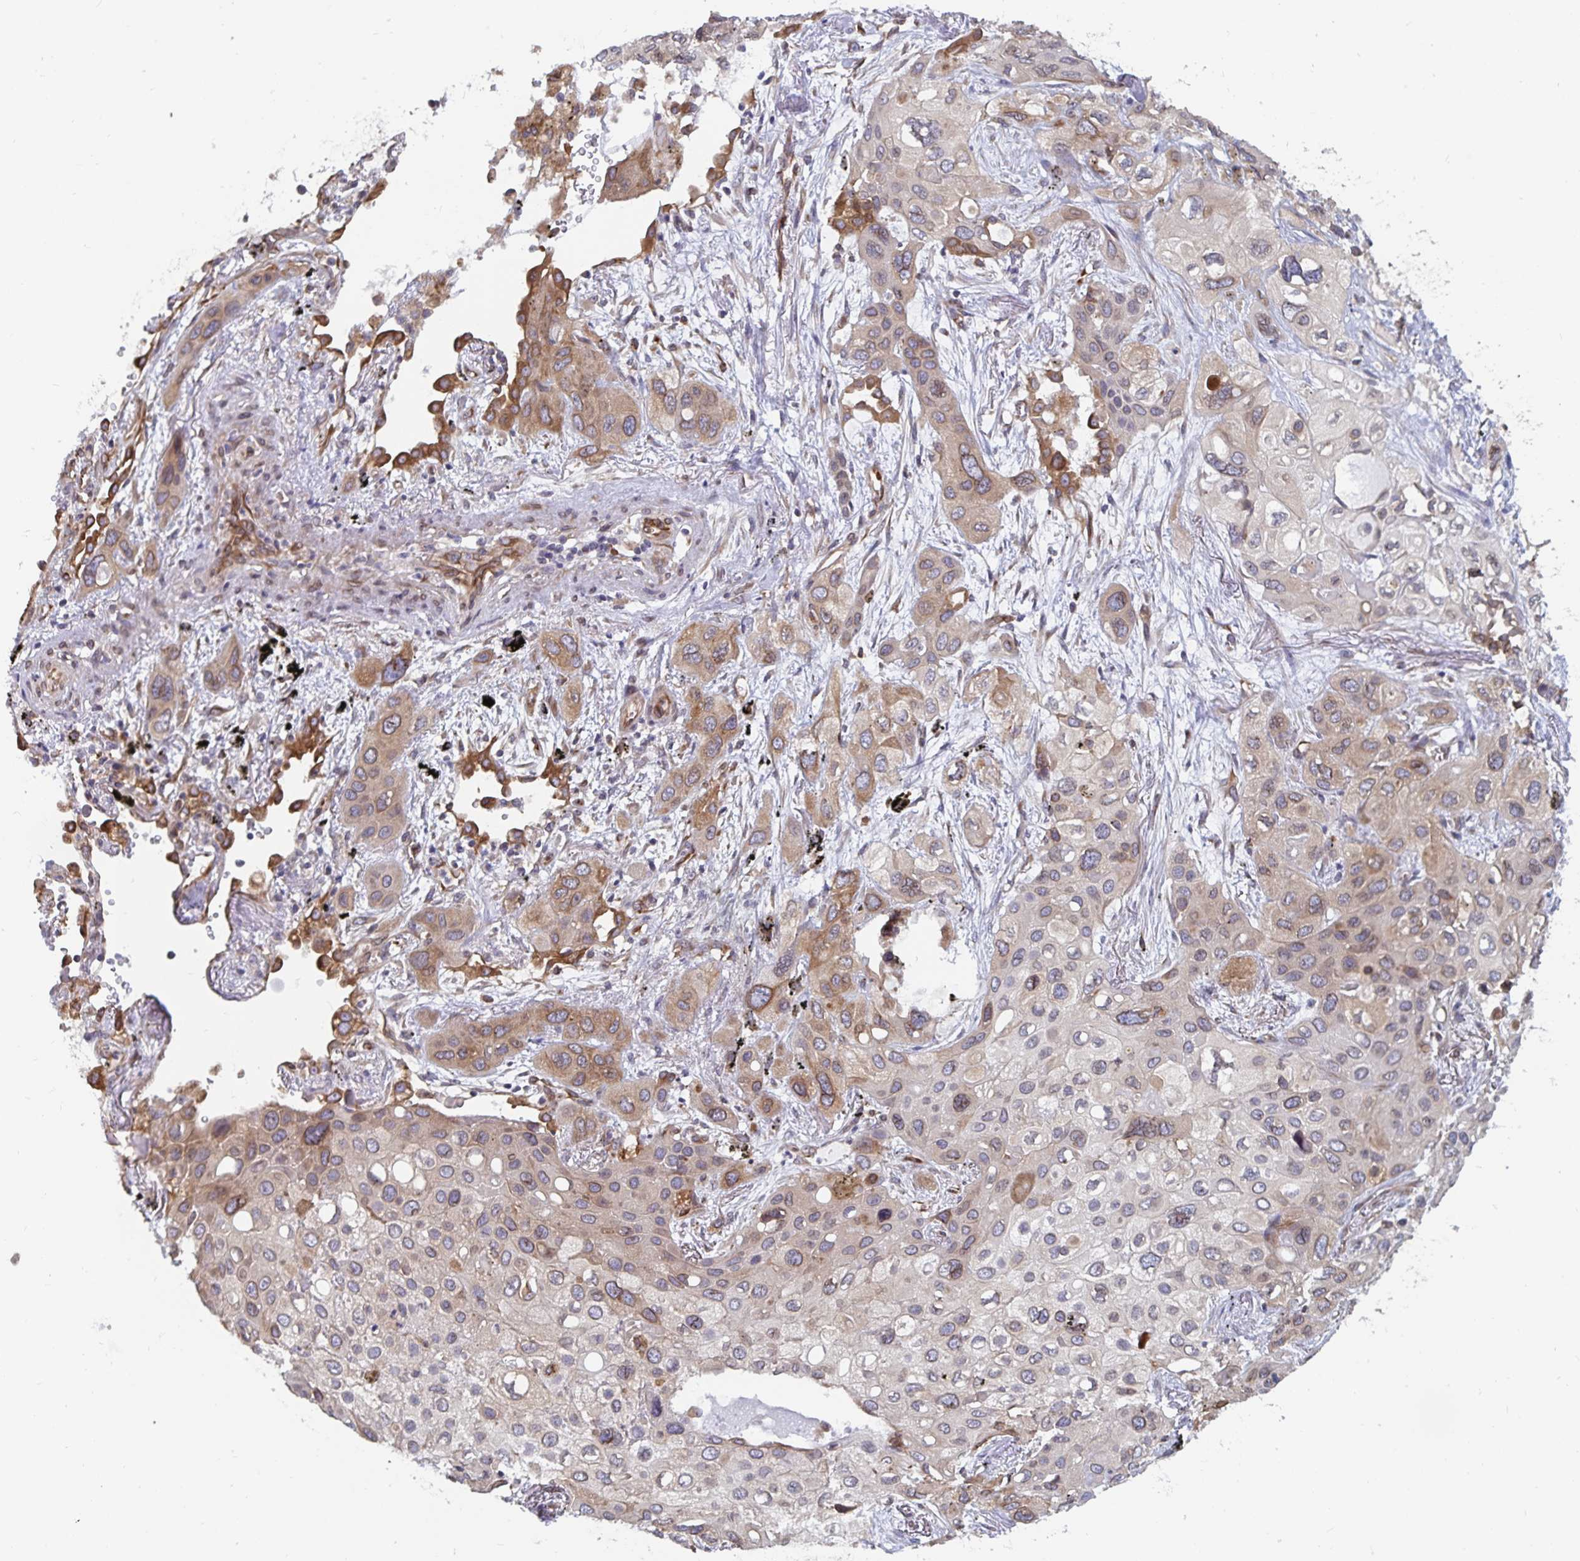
{"staining": {"intensity": "moderate", "quantity": "25%-75%", "location": "cytoplasmic/membranous"}, "tissue": "lung cancer", "cell_type": "Tumor cells", "image_type": "cancer", "snomed": [{"axis": "morphology", "description": "Squamous cell carcinoma, NOS"}, {"axis": "morphology", "description": "Squamous cell carcinoma, metastatic, NOS"}, {"axis": "topography", "description": "Lung"}], "caption": "Immunohistochemical staining of human lung cancer (squamous cell carcinoma) exhibits medium levels of moderate cytoplasmic/membranous staining in approximately 25%-75% of tumor cells.", "gene": "BCAP29", "patient": {"sex": "male", "age": 59}}